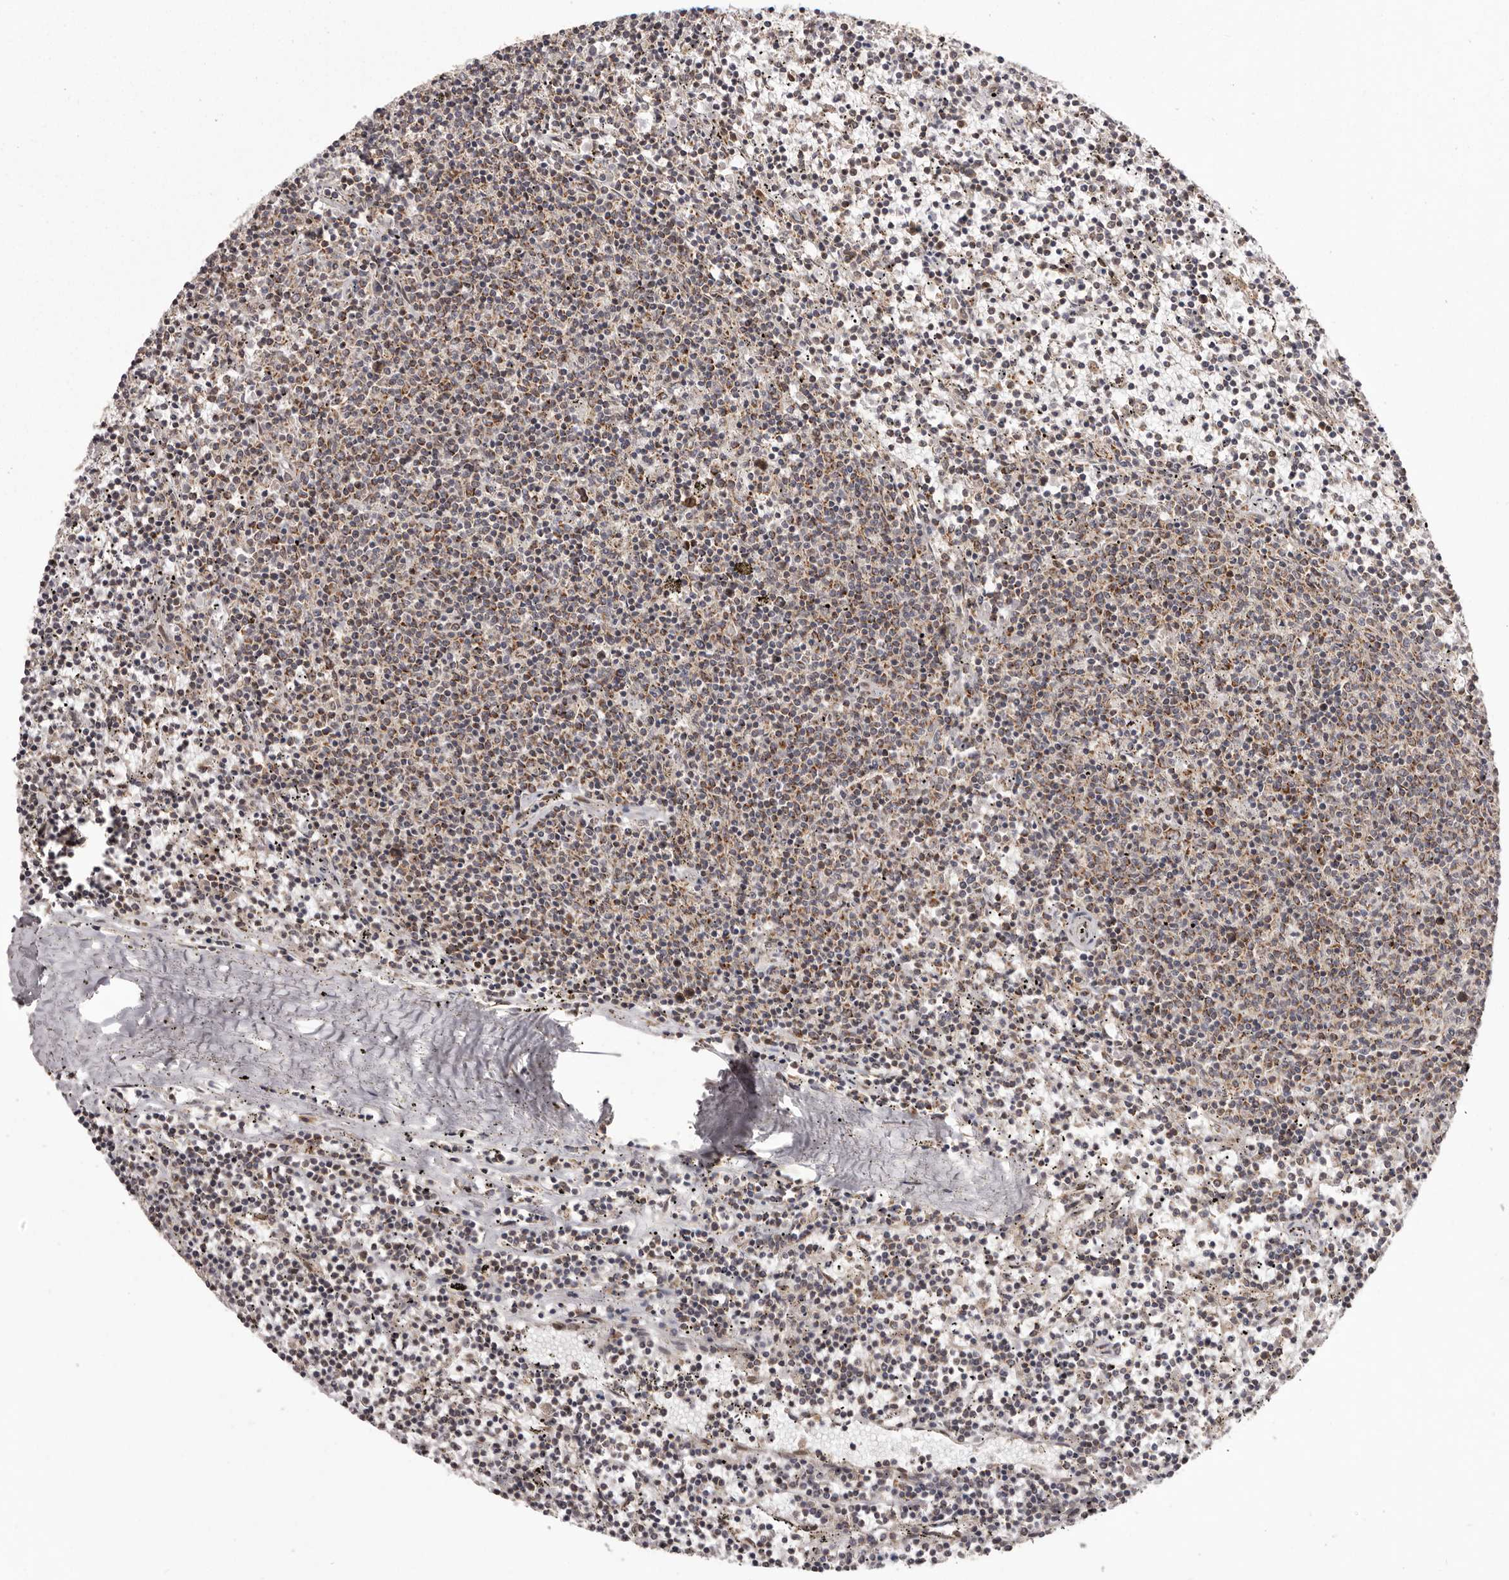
{"staining": {"intensity": "moderate", "quantity": "25%-75%", "location": "cytoplasmic/membranous"}, "tissue": "lymphoma", "cell_type": "Tumor cells", "image_type": "cancer", "snomed": [{"axis": "morphology", "description": "Malignant lymphoma, non-Hodgkin's type, Low grade"}, {"axis": "topography", "description": "Spleen"}], "caption": "High-magnification brightfield microscopy of lymphoma stained with DAB (brown) and counterstained with hematoxylin (blue). tumor cells exhibit moderate cytoplasmic/membranous expression is seen in approximately25%-75% of cells.", "gene": "CHRM2", "patient": {"sex": "female", "age": 50}}